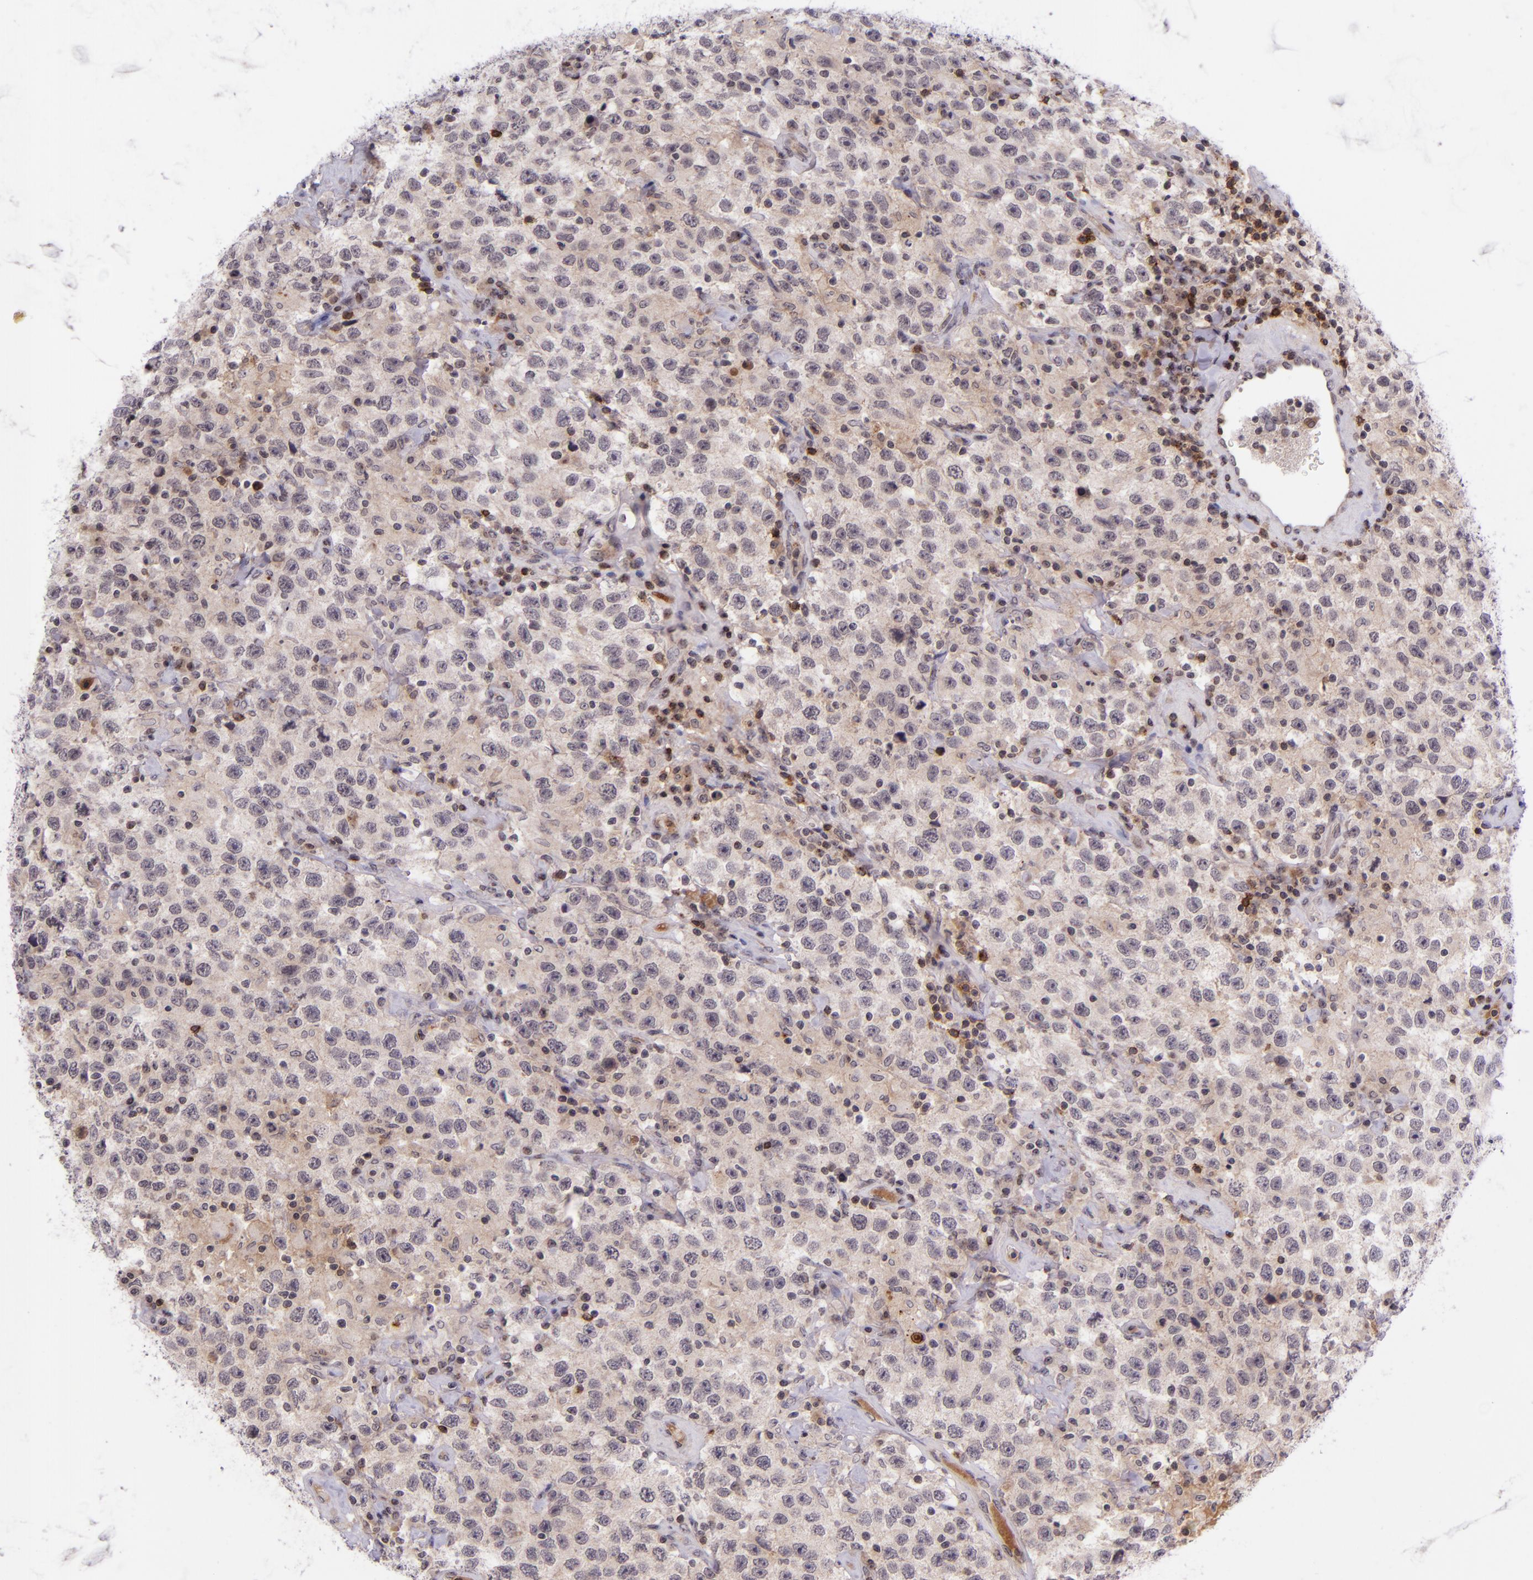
{"staining": {"intensity": "weak", "quantity": "25%-75%", "location": "cytoplasmic/membranous"}, "tissue": "testis cancer", "cell_type": "Tumor cells", "image_type": "cancer", "snomed": [{"axis": "morphology", "description": "Seminoma, NOS"}, {"axis": "topography", "description": "Testis"}], "caption": "Immunohistochemistry of human testis cancer (seminoma) shows low levels of weak cytoplasmic/membranous expression in about 25%-75% of tumor cells. (DAB = brown stain, brightfield microscopy at high magnification).", "gene": "SELL", "patient": {"sex": "male", "age": 41}}